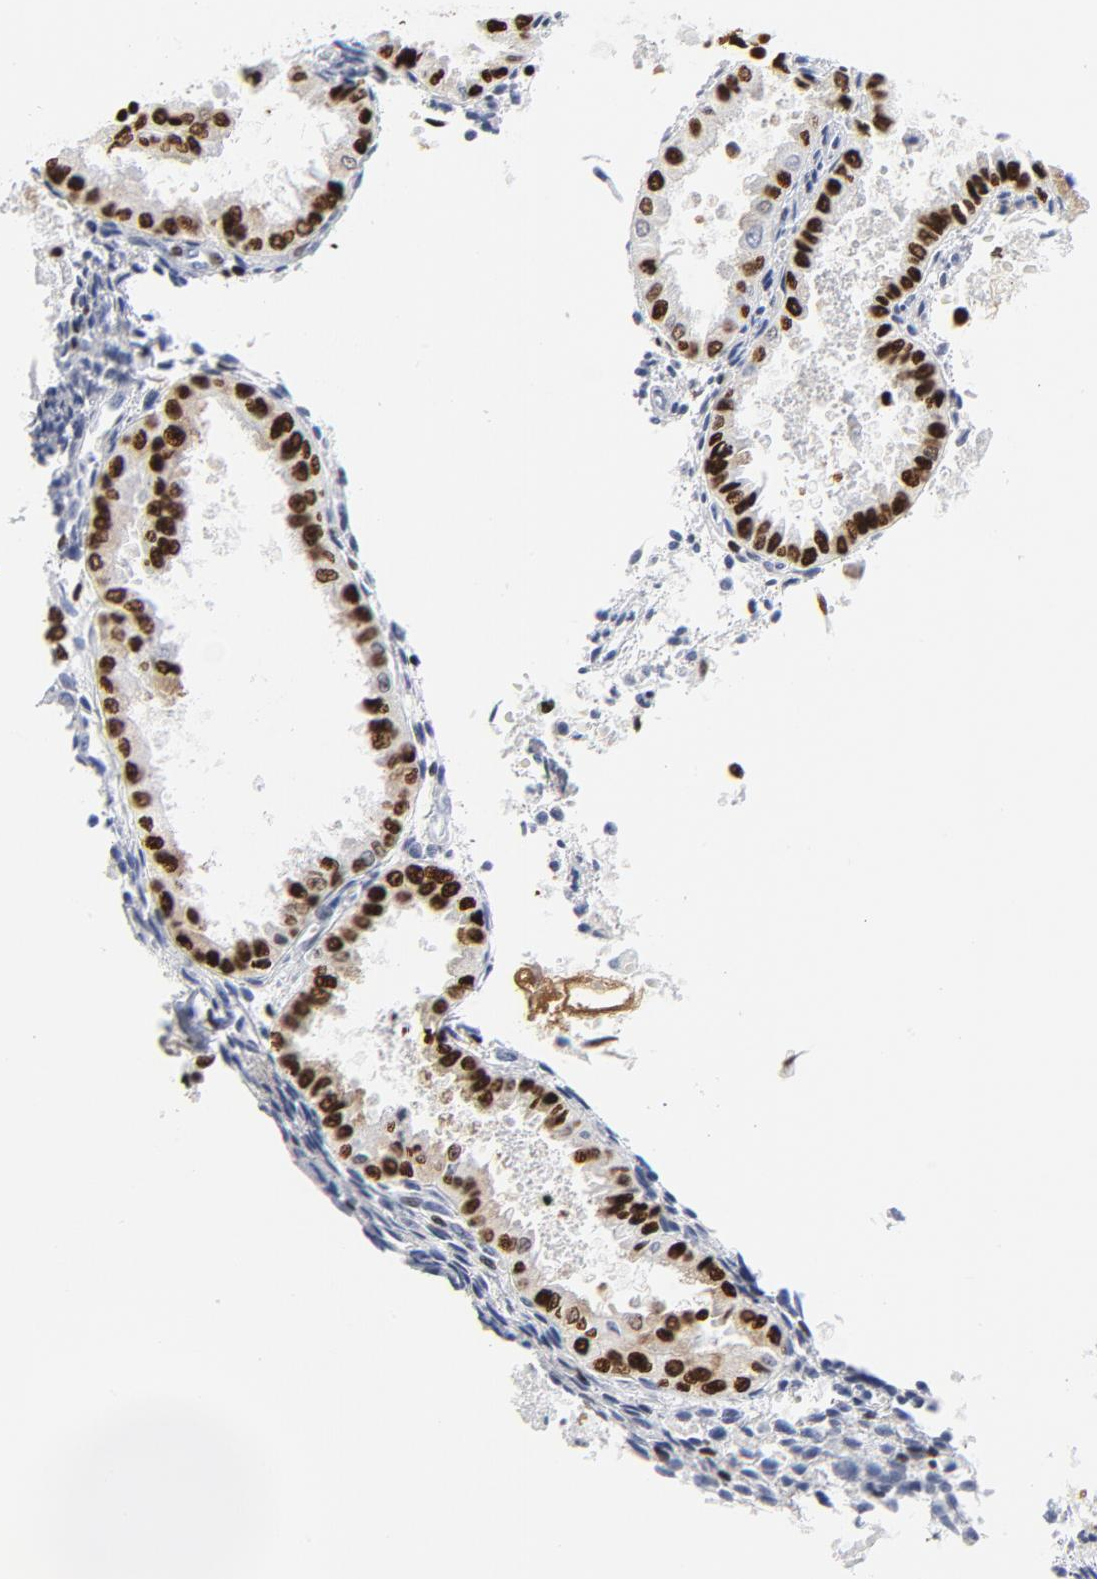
{"staining": {"intensity": "strong", "quantity": "<25%", "location": "nuclear"}, "tissue": "endometrium", "cell_type": "Cells in endometrial stroma", "image_type": "normal", "snomed": [{"axis": "morphology", "description": "Normal tissue, NOS"}, {"axis": "topography", "description": "Endometrium"}], "caption": "The micrograph reveals immunohistochemical staining of normal endometrium. There is strong nuclear positivity is present in approximately <25% of cells in endometrial stroma. (Brightfield microscopy of DAB IHC at high magnification).", "gene": "SMARCC2", "patient": {"sex": "female", "age": 33}}